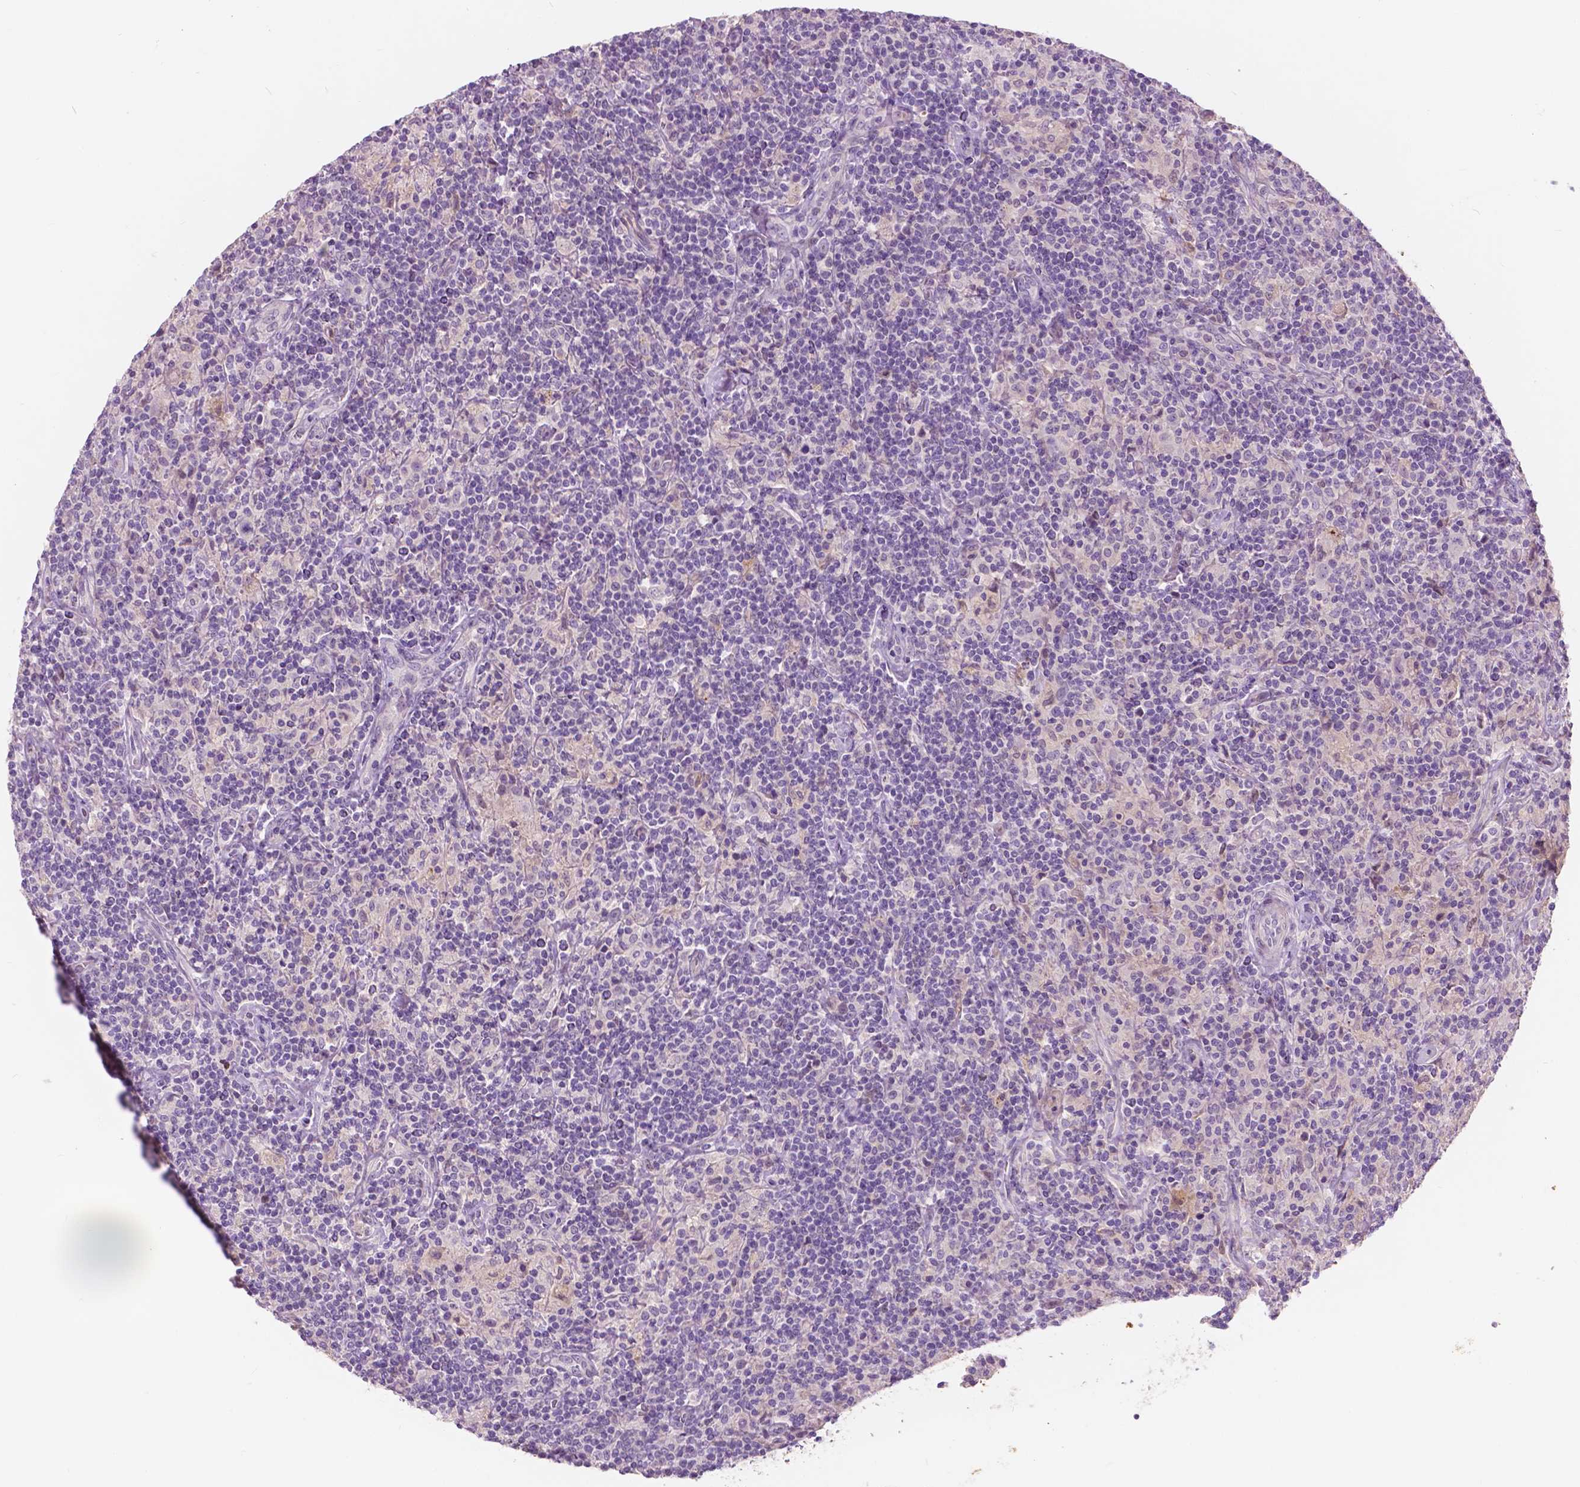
{"staining": {"intensity": "negative", "quantity": "none", "location": "none"}, "tissue": "lymphoma", "cell_type": "Tumor cells", "image_type": "cancer", "snomed": [{"axis": "morphology", "description": "Hodgkin's disease, NOS"}, {"axis": "topography", "description": "Lymph node"}], "caption": "Immunohistochemistry photomicrograph of neoplastic tissue: human lymphoma stained with DAB (3,3'-diaminobenzidine) reveals no significant protein expression in tumor cells.", "gene": "GPR37", "patient": {"sex": "male", "age": 70}}